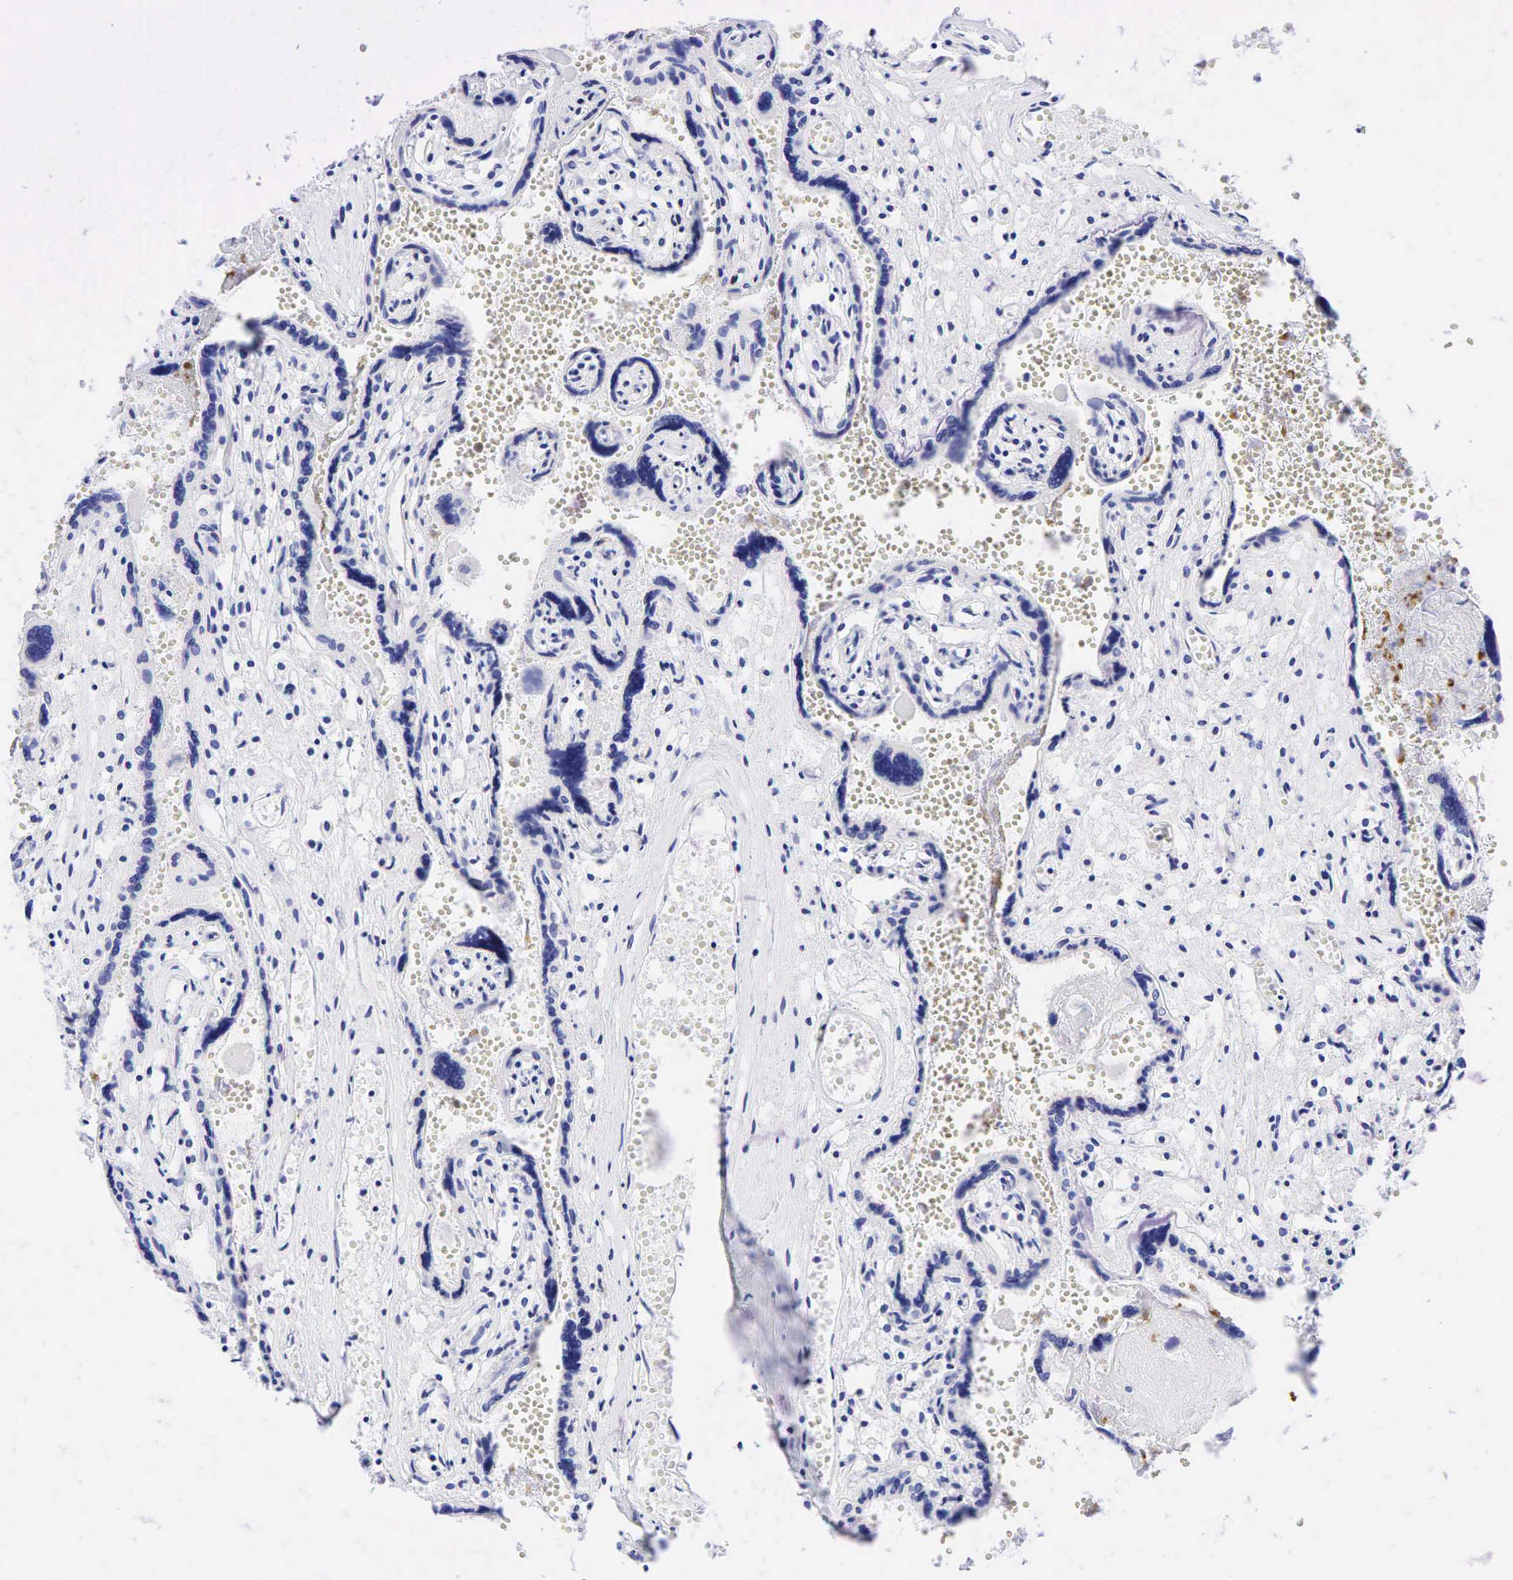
{"staining": {"intensity": "negative", "quantity": "none", "location": "none"}, "tissue": "placenta", "cell_type": "Decidual cells", "image_type": "normal", "snomed": [{"axis": "morphology", "description": "Normal tissue, NOS"}, {"axis": "topography", "description": "Placenta"}], "caption": "Immunohistochemical staining of normal placenta reveals no significant positivity in decidual cells.", "gene": "FUT4", "patient": {"sex": "female", "age": 40}}